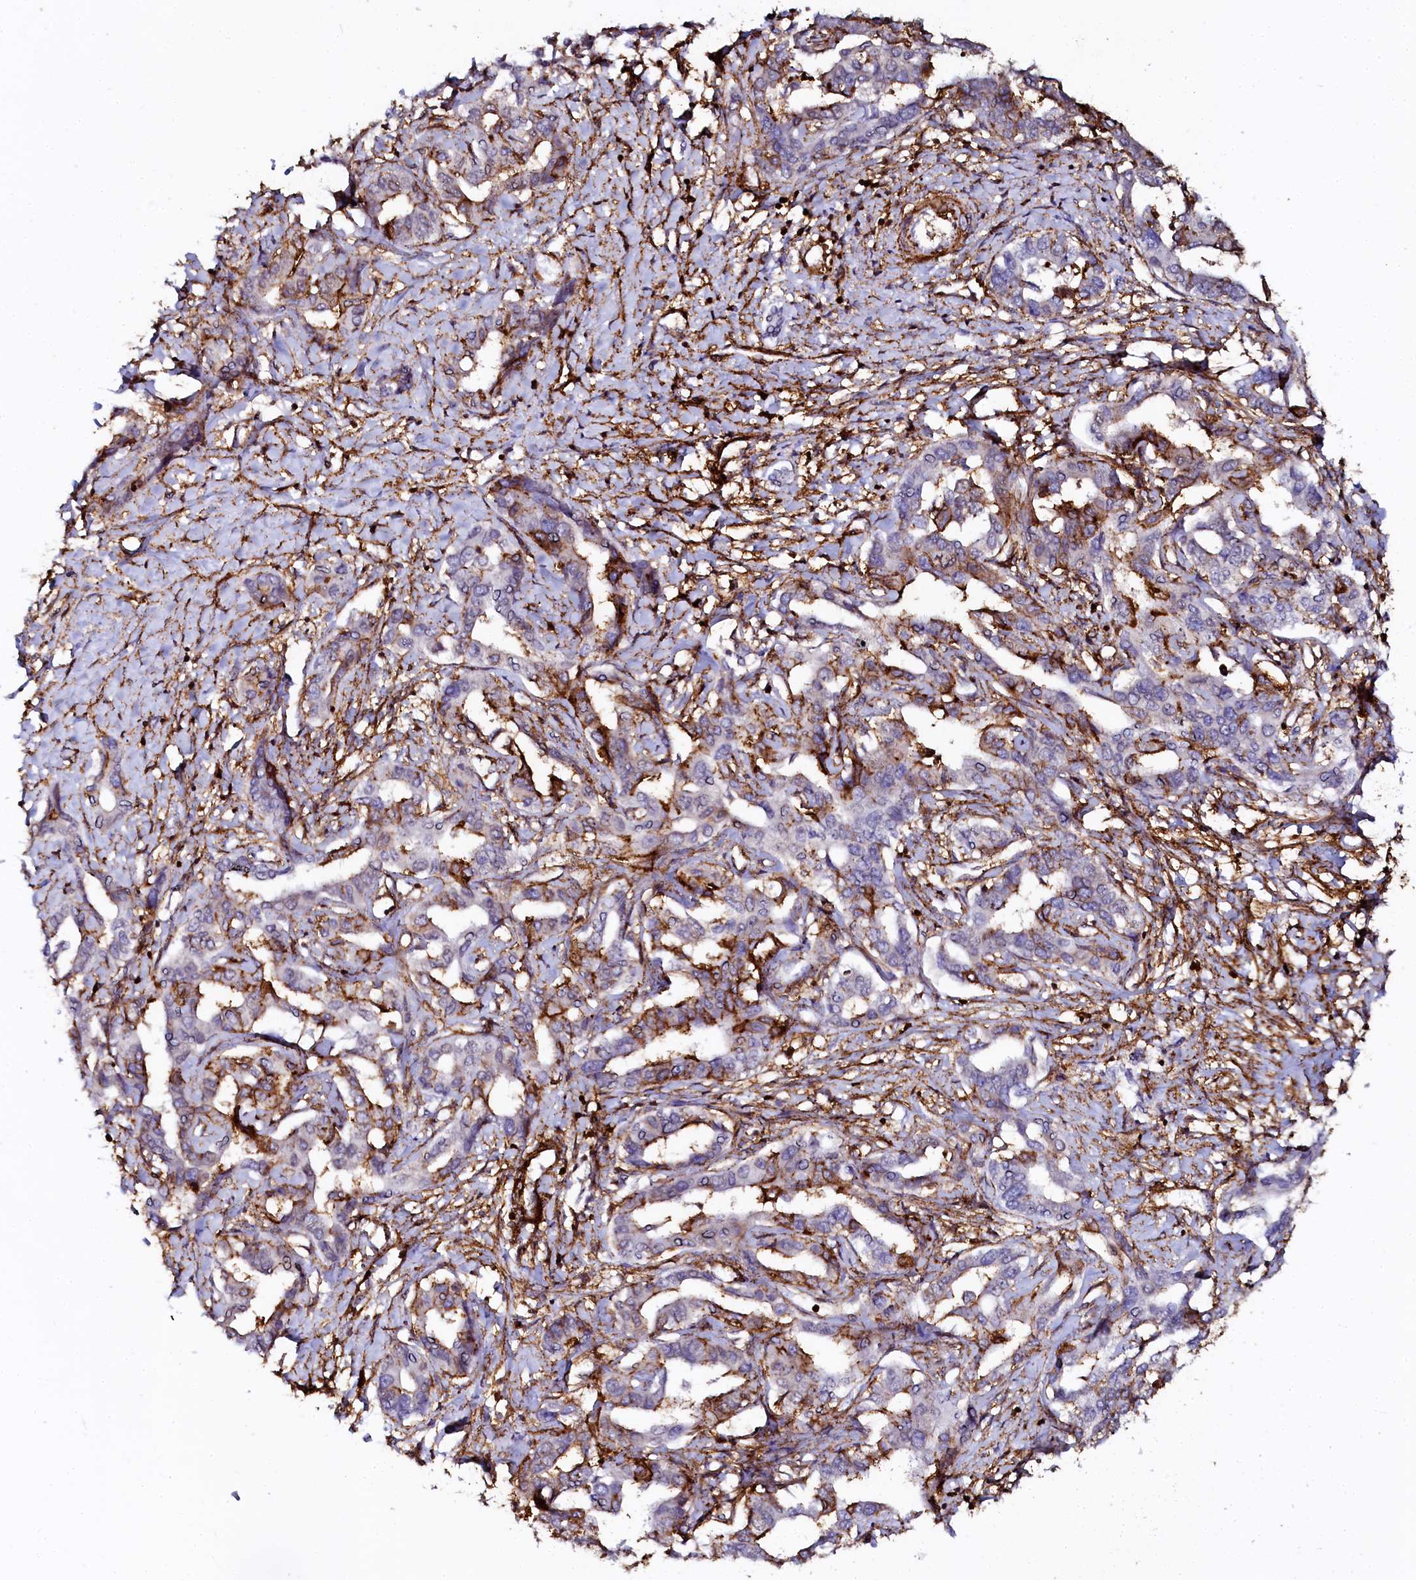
{"staining": {"intensity": "moderate", "quantity": "<25%", "location": "cytoplasmic/membranous"}, "tissue": "liver cancer", "cell_type": "Tumor cells", "image_type": "cancer", "snomed": [{"axis": "morphology", "description": "Cholangiocarcinoma"}, {"axis": "topography", "description": "Liver"}], "caption": "High-magnification brightfield microscopy of liver cancer stained with DAB (3,3'-diaminobenzidine) (brown) and counterstained with hematoxylin (blue). tumor cells exhibit moderate cytoplasmic/membranous staining is seen in about<25% of cells.", "gene": "AAAS", "patient": {"sex": "male", "age": 59}}